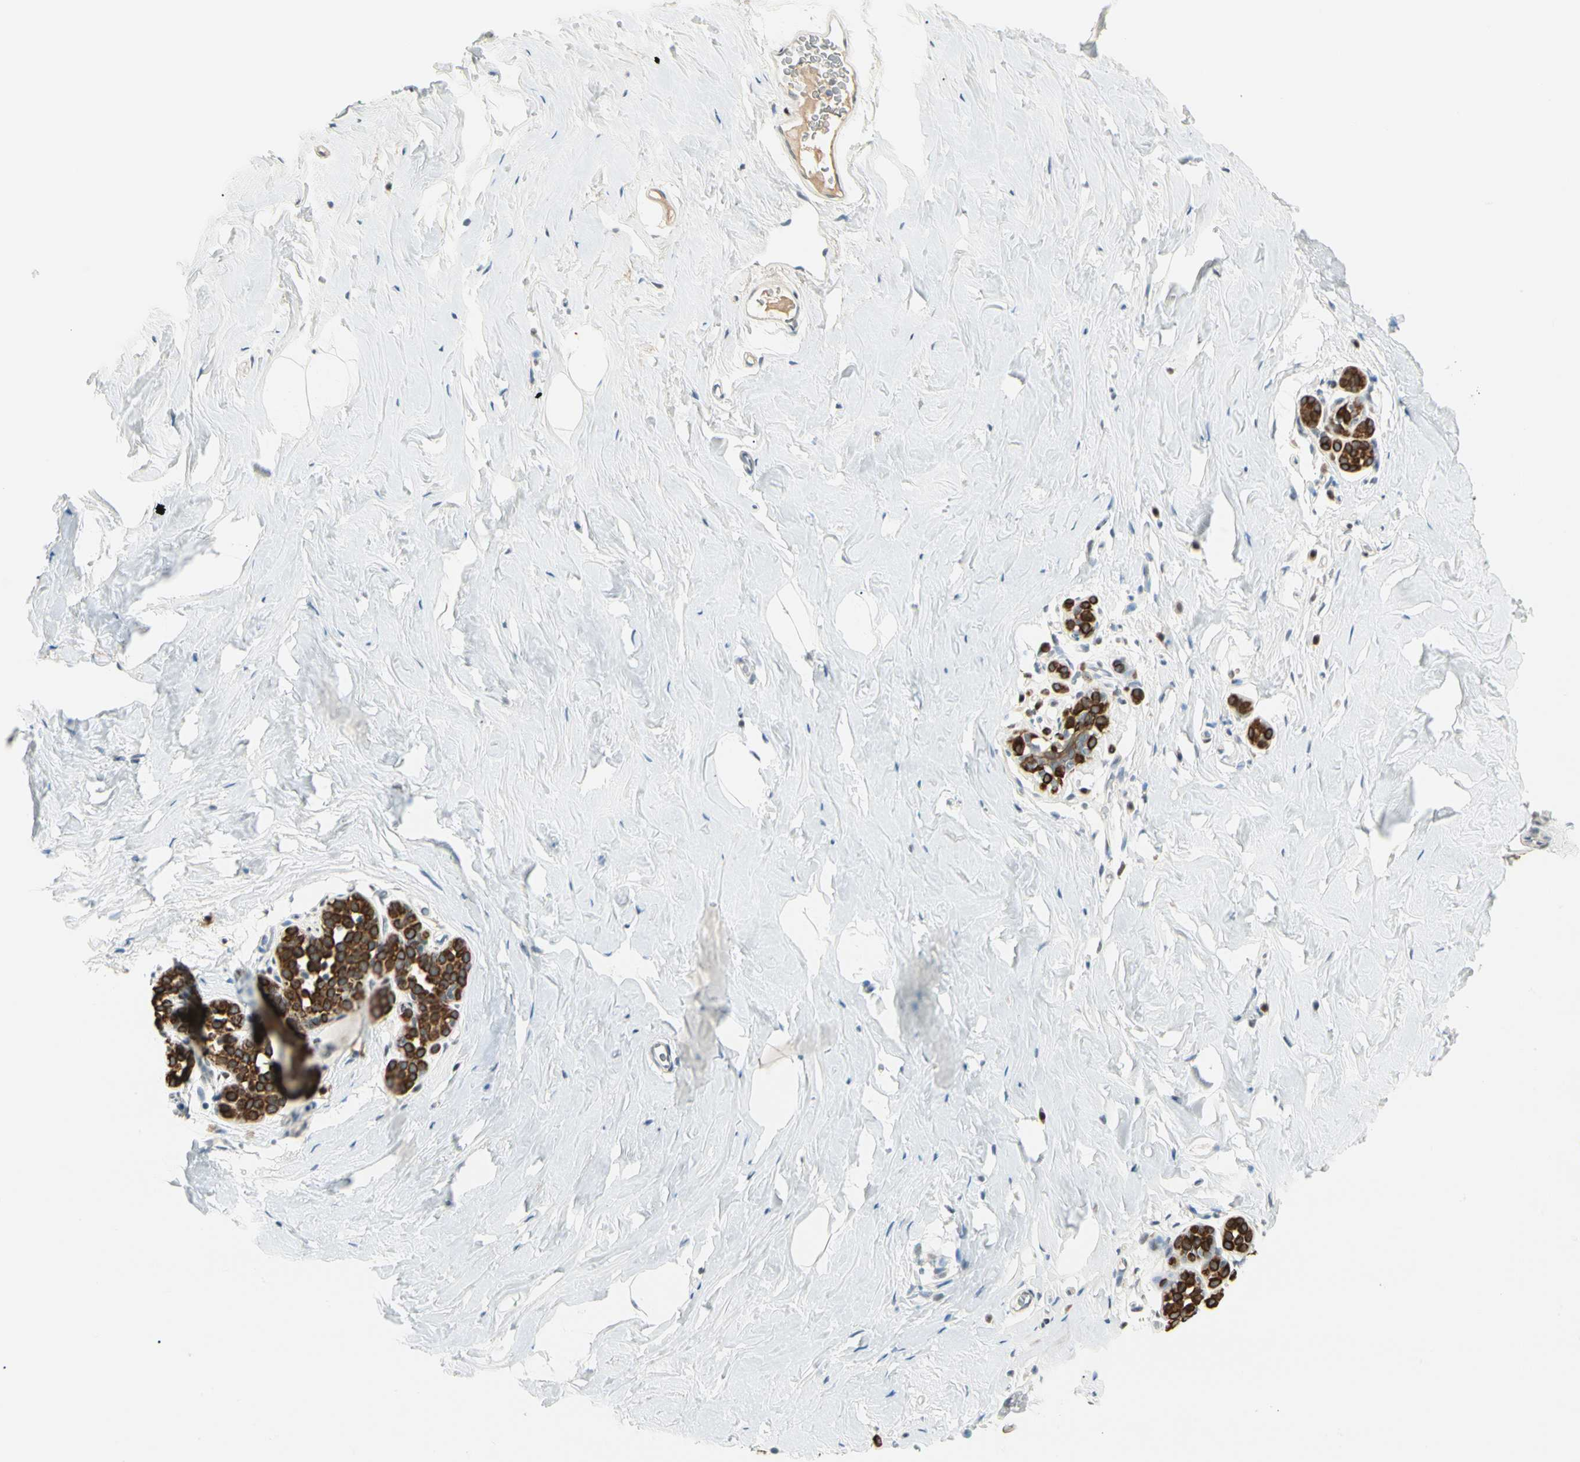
{"staining": {"intensity": "negative", "quantity": ">75%", "location": "none"}, "tissue": "breast", "cell_type": "Adipocytes", "image_type": "normal", "snomed": [{"axis": "morphology", "description": "Normal tissue, NOS"}, {"axis": "topography", "description": "Breast"}], "caption": "Image shows no protein expression in adipocytes of benign breast.", "gene": "ATXN1", "patient": {"sex": "female", "age": 75}}